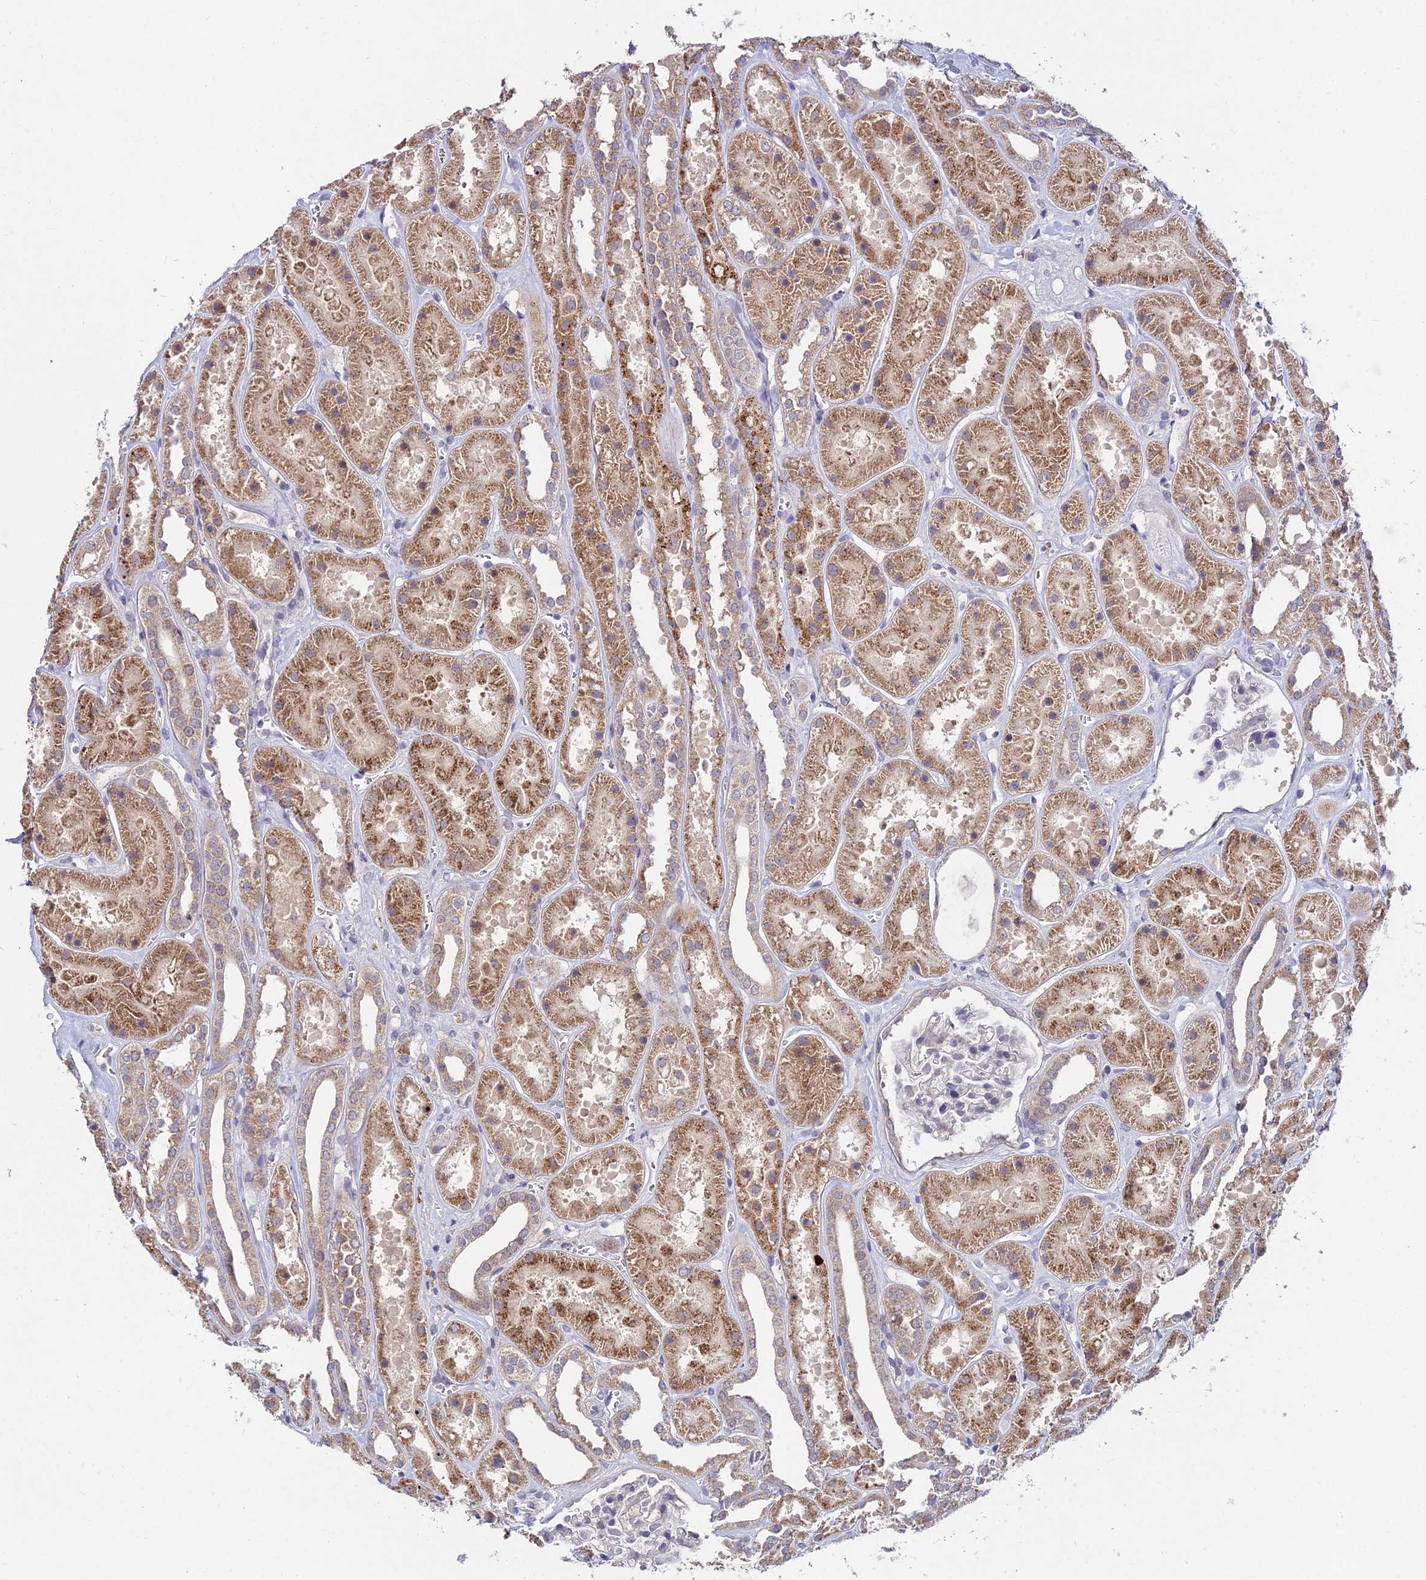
{"staining": {"intensity": "negative", "quantity": "none", "location": "none"}, "tissue": "kidney", "cell_type": "Cells in glomeruli", "image_type": "normal", "snomed": [{"axis": "morphology", "description": "Normal tissue, NOS"}, {"axis": "topography", "description": "Kidney"}], "caption": "Protein analysis of unremarkable kidney displays no significant staining in cells in glomeruli.", "gene": "WDR43", "patient": {"sex": "female", "age": 41}}